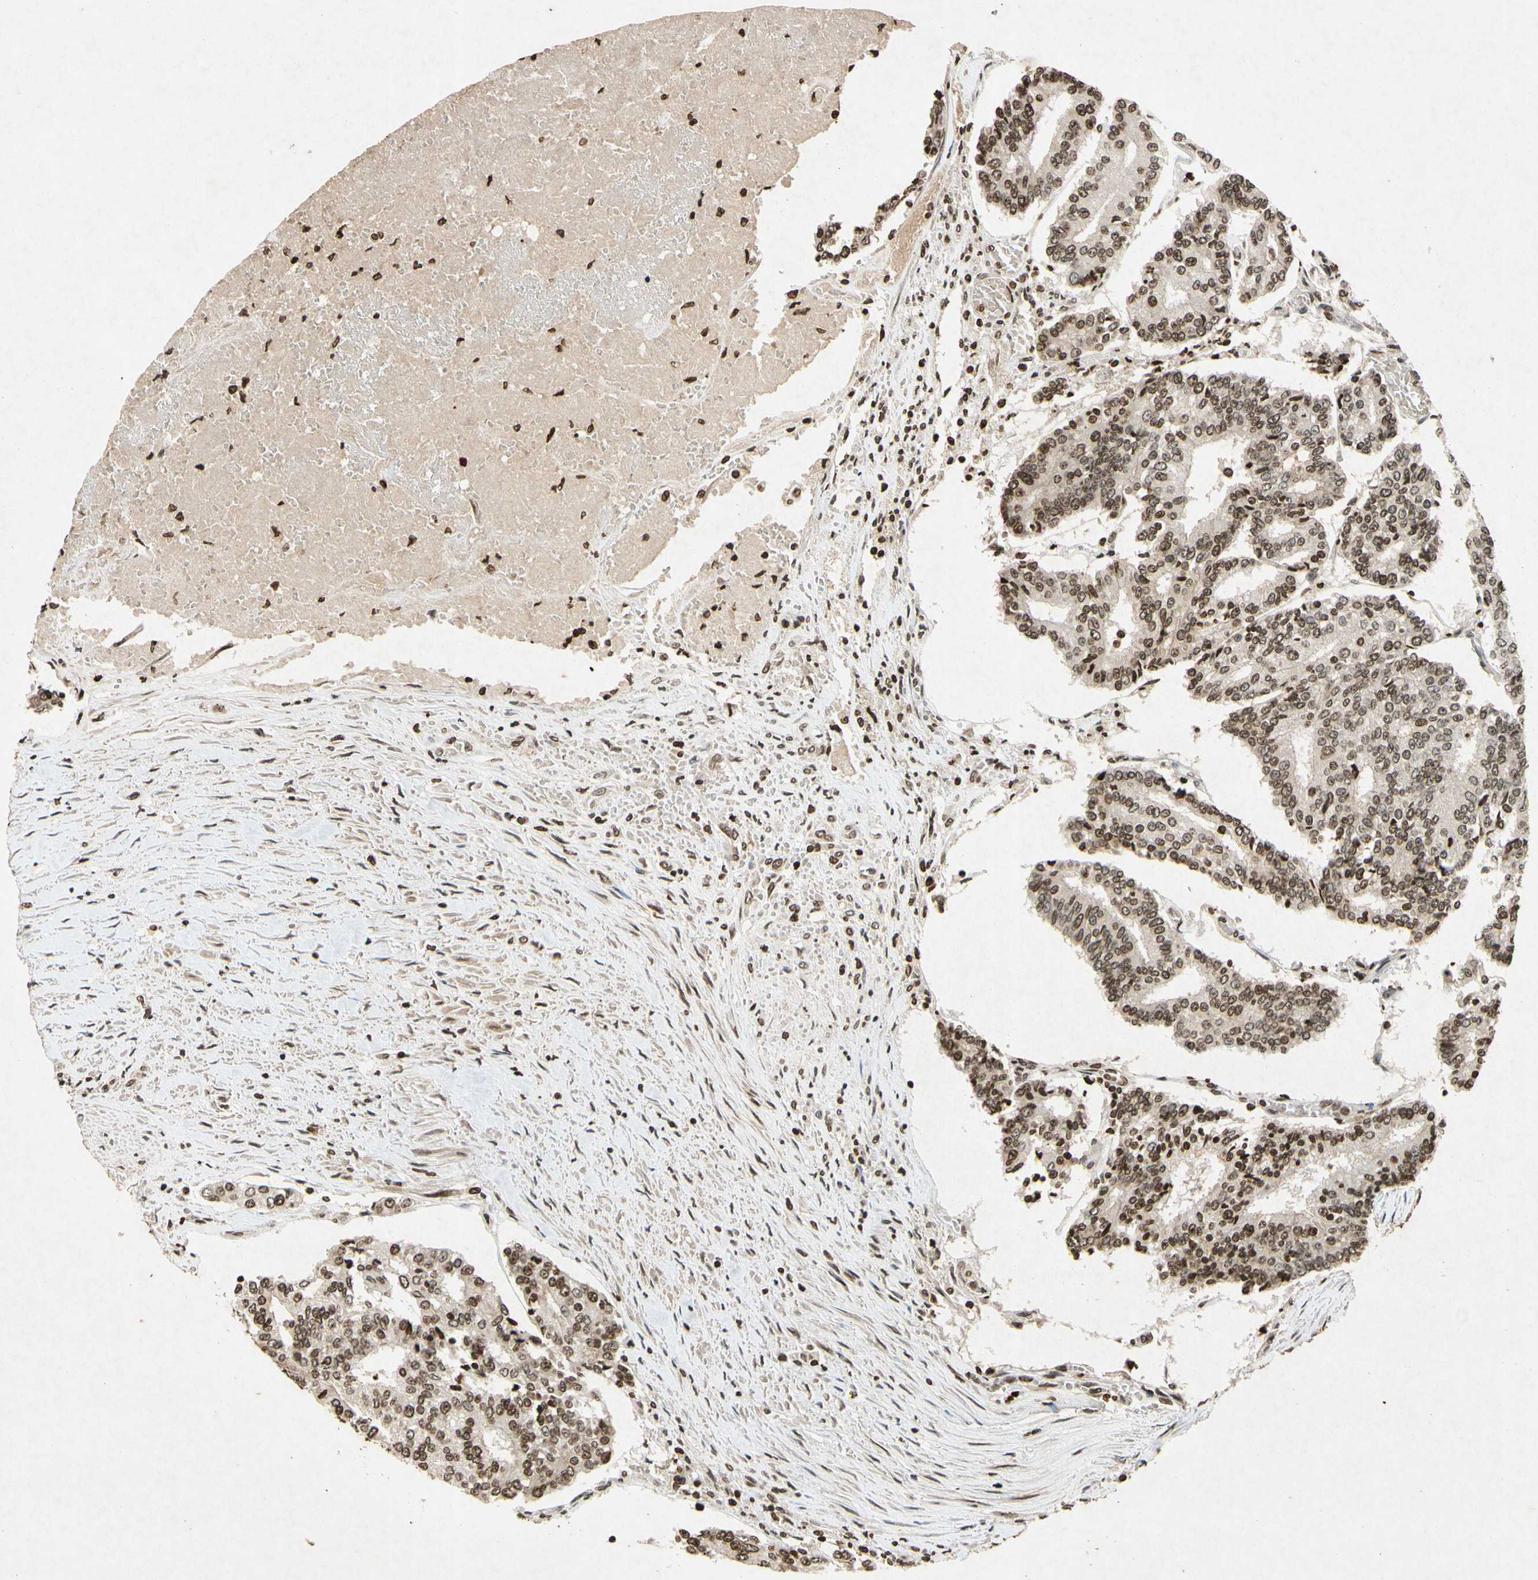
{"staining": {"intensity": "strong", "quantity": ">75%", "location": "nuclear"}, "tissue": "prostate cancer", "cell_type": "Tumor cells", "image_type": "cancer", "snomed": [{"axis": "morphology", "description": "Adenocarcinoma, High grade"}, {"axis": "topography", "description": "Prostate"}], "caption": "Immunohistochemical staining of human high-grade adenocarcinoma (prostate) shows strong nuclear protein expression in about >75% of tumor cells. (DAB (3,3'-diaminobenzidine) = brown stain, brightfield microscopy at high magnification).", "gene": "HOXB3", "patient": {"sex": "male", "age": 55}}